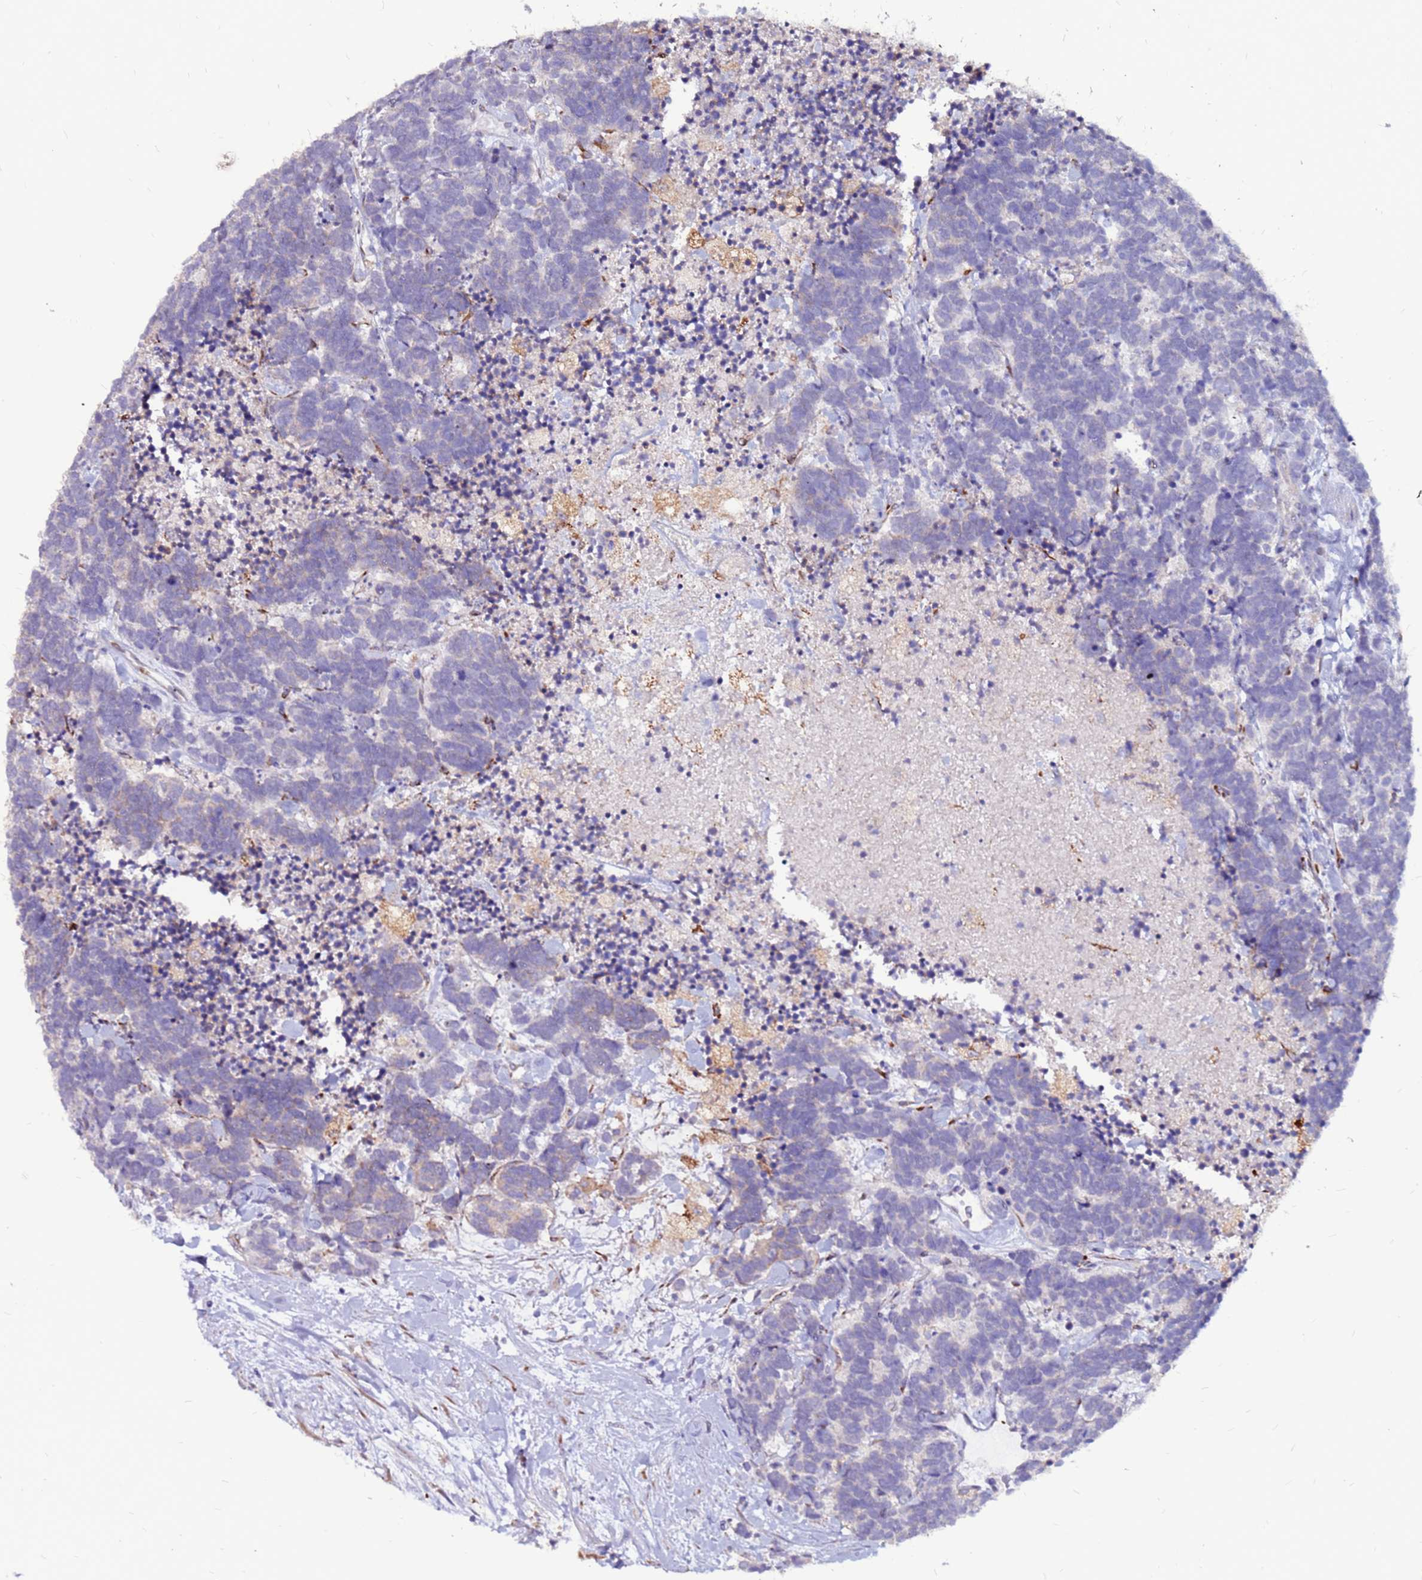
{"staining": {"intensity": "negative", "quantity": "none", "location": "none"}, "tissue": "carcinoid", "cell_type": "Tumor cells", "image_type": "cancer", "snomed": [{"axis": "morphology", "description": "Carcinoma, NOS"}, {"axis": "morphology", "description": "Carcinoid, malignant, NOS"}, {"axis": "topography", "description": "Prostate"}], "caption": "The histopathology image demonstrates no staining of tumor cells in carcinoid. (Stains: DAB (3,3'-diaminobenzidine) immunohistochemistry (IHC) with hematoxylin counter stain, Microscopy: brightfield microscopy at high magnification).", "gene": "SLC44A3", "patient": {"sex": "male", "age": 57}}